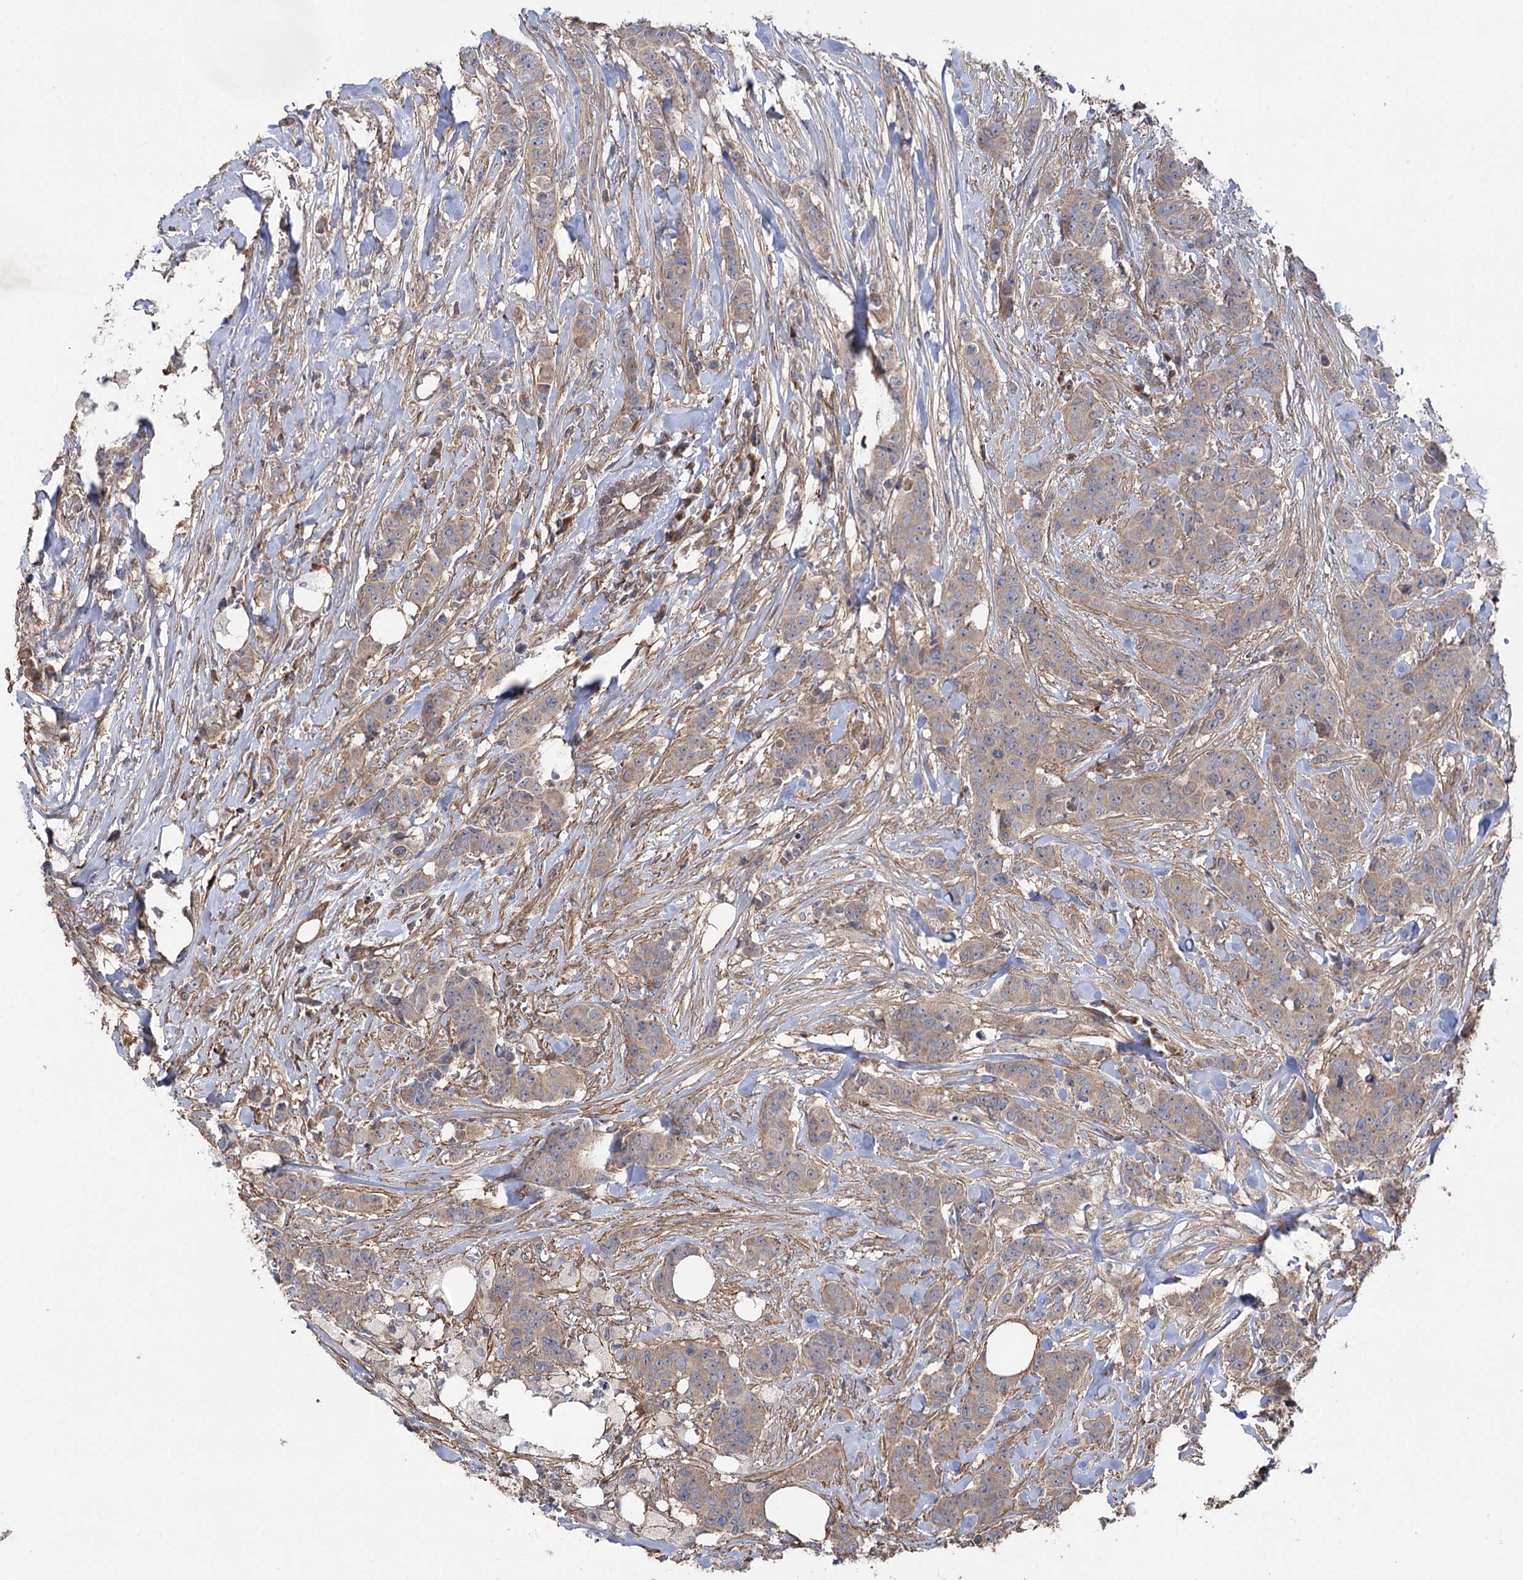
{"staining": {"intensity": "weak", "quantity": ">75%", "location": "cytoplasmic/membranous"}, "tissue": "breast cancer", "cell_type": "Tumor cells", "image_type": "cancer", "snomed": [{"axis": "morphology", "description": "Duct carcinoma"}, {"axis": "topography", "description": "Breast"}], "caption": "An immunohistochemistry photomicrograph of neoplastic tissue is shown. Protein staining in brown highlights weak cytoplasmic/membranous positivity in breast intraductal carcinoma within tumor cells.", "gene": "LARS2", "patient": {"sex": "female", "age": 40}}